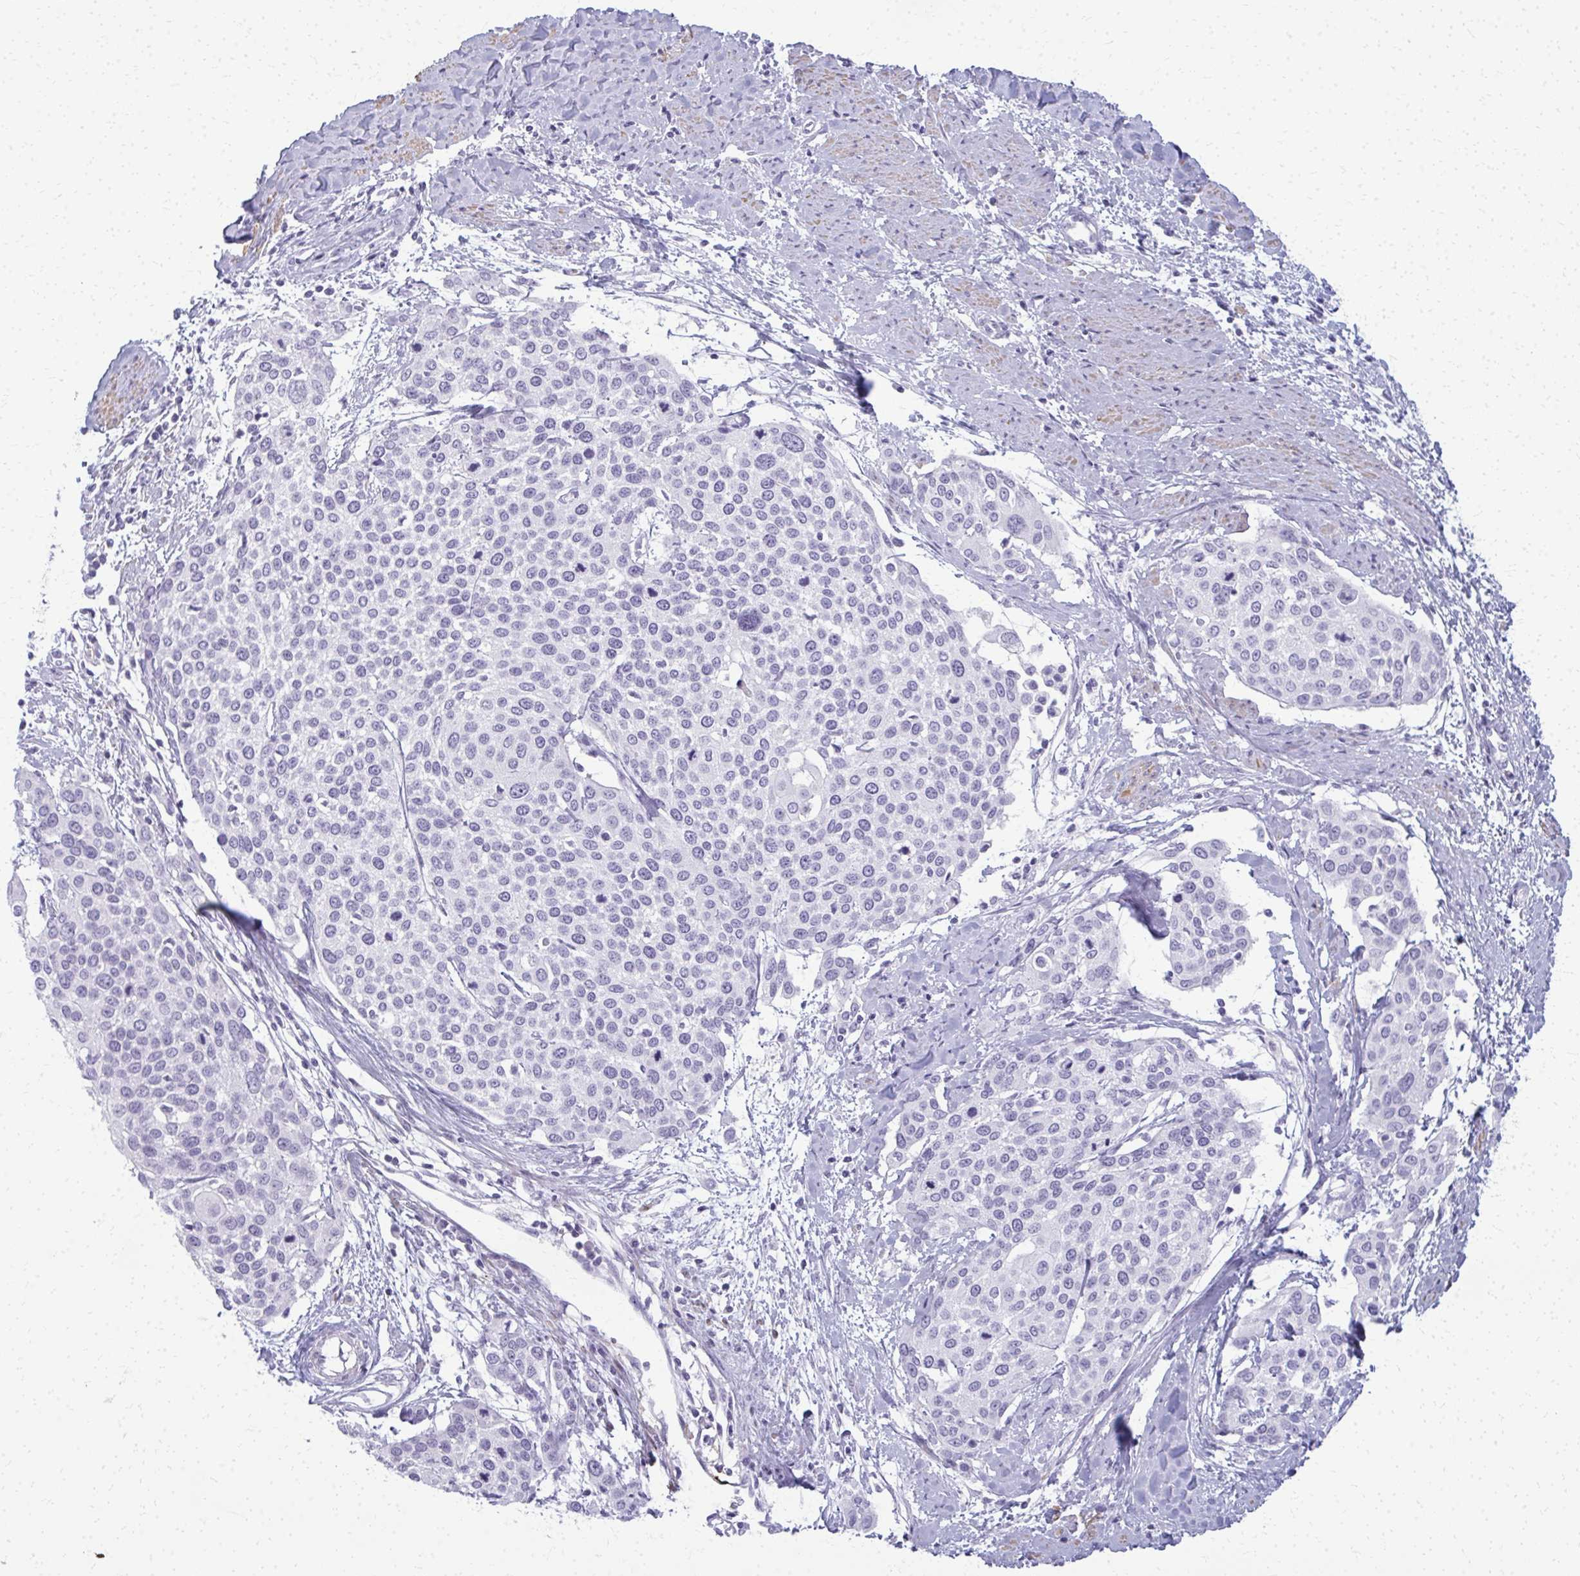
{"staining": {"intensity": "negative", "quantity": "none", "location": "none"}, "tissue": "cervical cancer", "cell_type": "Tumor cells", "image_type": "cancer", "snomed": [{"axis": "morphology", "description": "Squamous cell carcinoma, NOS"}, {"axis": "topography", "description": "Cervix"}], "caption": "Immunohistochemistry of cervical cancer (squamous cell carcinoma) displays no positivity in tumor cells.", "gene": "CA3", "patient": {"sex": "female", "age": 44}}